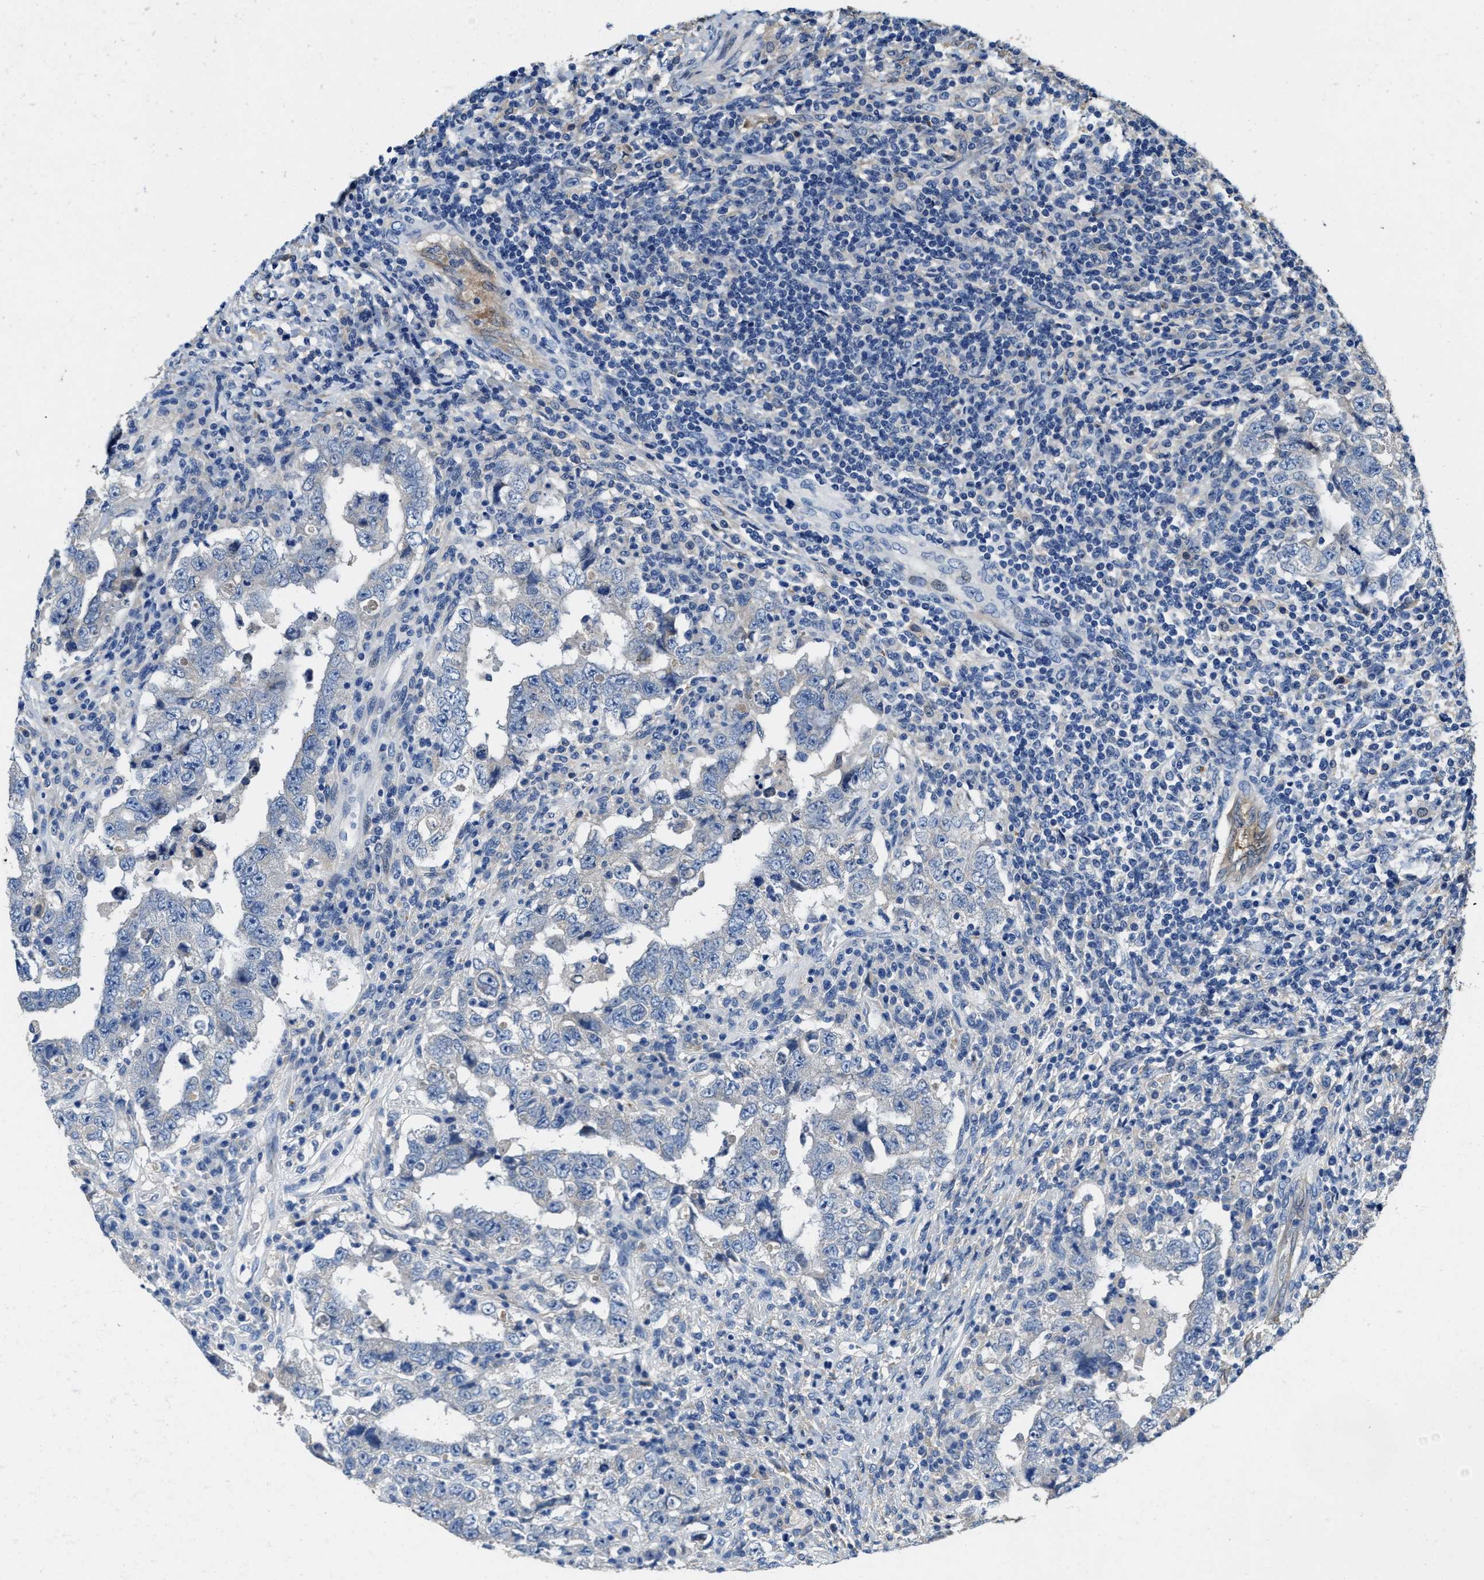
{"staining": {"intensity": "negative", "quantity": "none", "location": "none"}, "tissue": "testis cancer", "cell_type": "Tumor cells", "image_type": "cancer", "snomed": [{"axis": "morphology", "description": "Carcinoma, Embryonal, NOS"}, {"axis": "topography", "description": "Testis"}], "caption": "There is no significant expression in tumor cells of testis cancer (embryonal carcinoma). (Brightfield microscopy of DAB (3,3'-diaminobenzidine) immunohistochemistry (IHC) at high magnification).", "gene": "PEG10", "patient": {"sex": "male", "age": 26}}